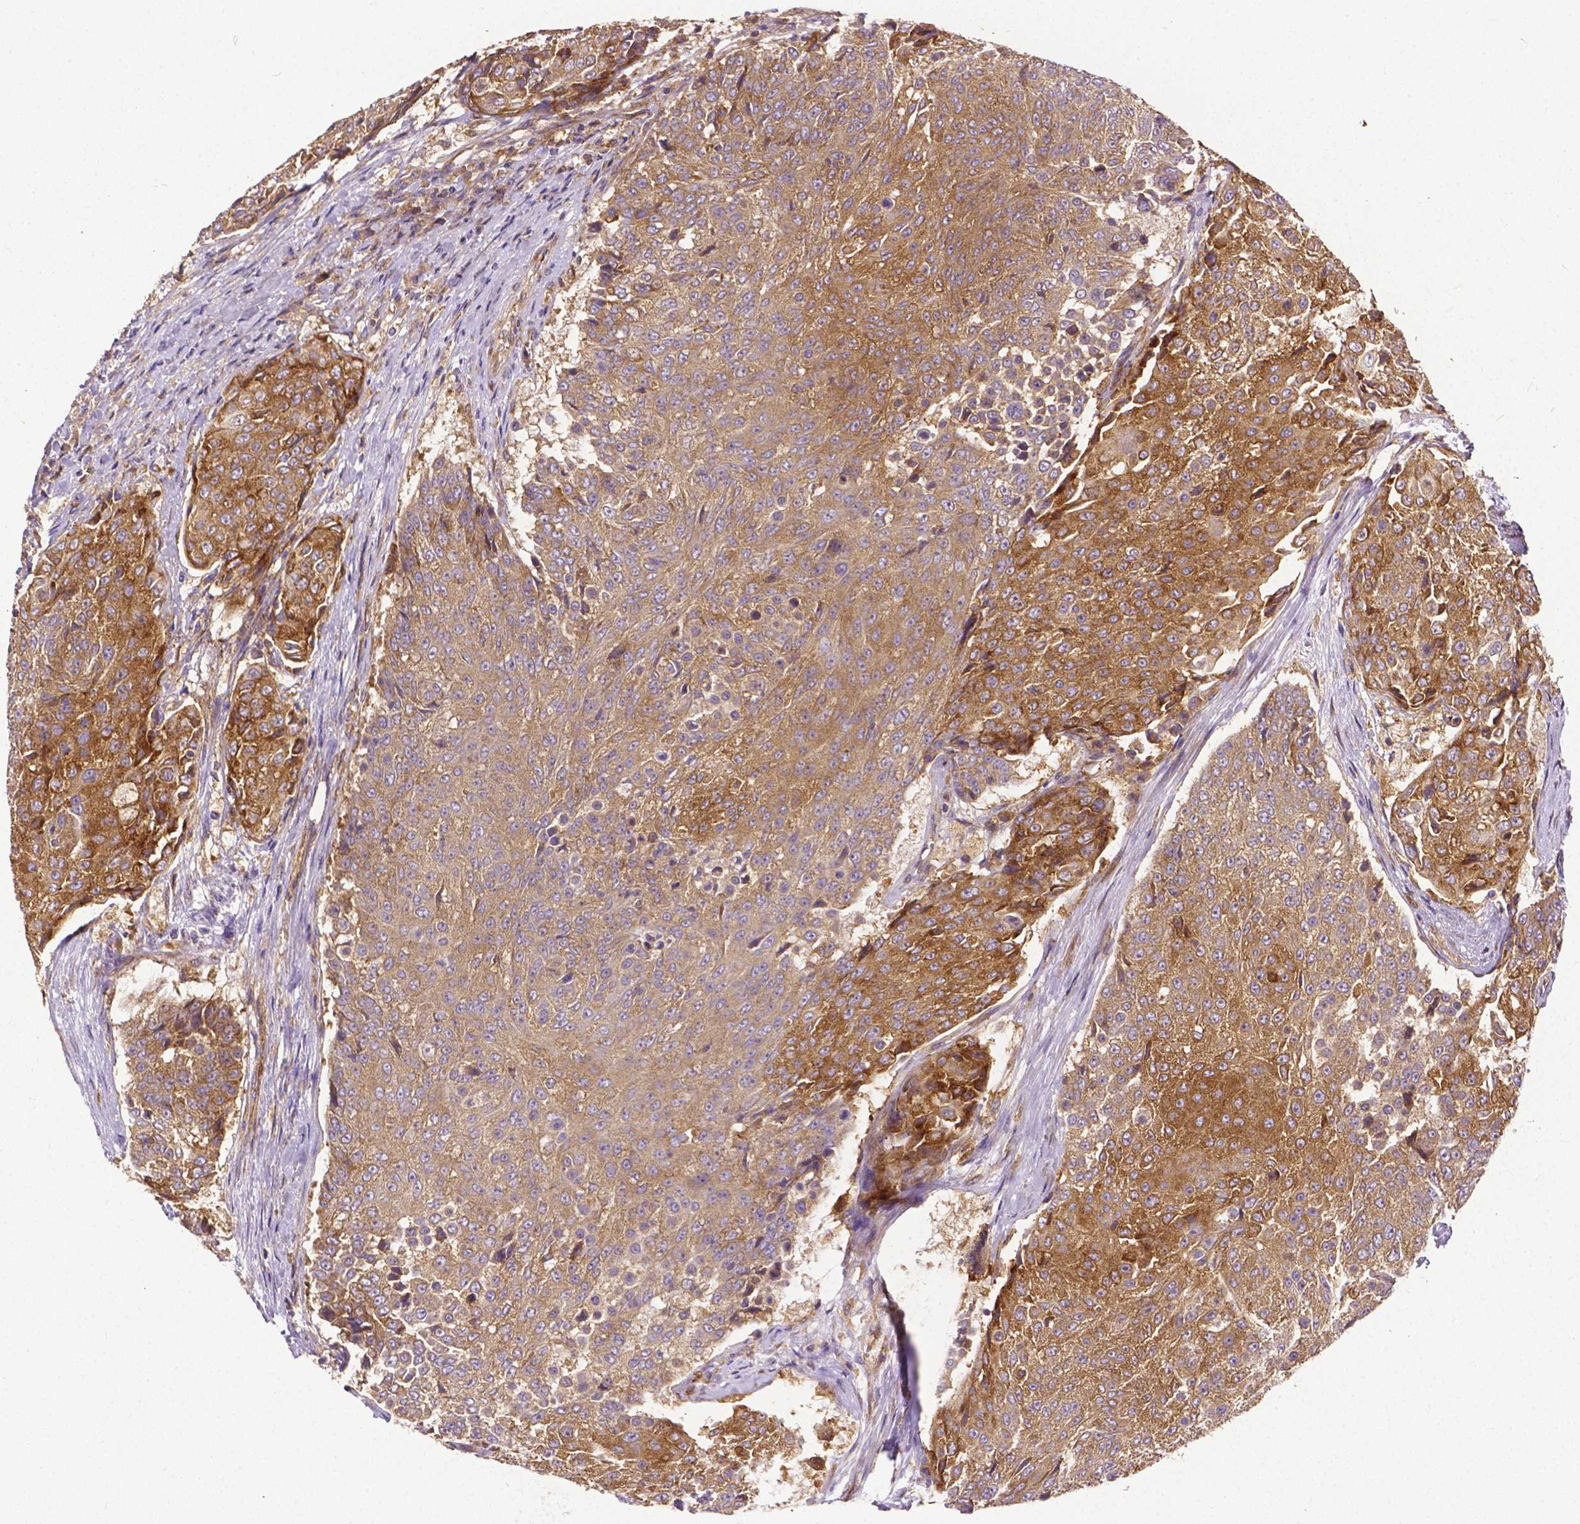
{"staining": {"intensity": "strong", "quantity": ">75%", "location": "cytoplasmic/membranous"}, "tissue": "urothelial cancer", "cell_type": "Tumor cells", "image_type": "cancer", "snomed": [{"axis": "morphology", "description": "Urothelial carcinoma, High grade"}, {"axis": "topography", "description": "Urinary bladder"}], "caption": "Urothelial cancer tissue shows strong cytoplasmic/membranous expression in about >75% of tumor cells", "gene": "DICER1", "patient": {"sex": "female", "age": 63}}